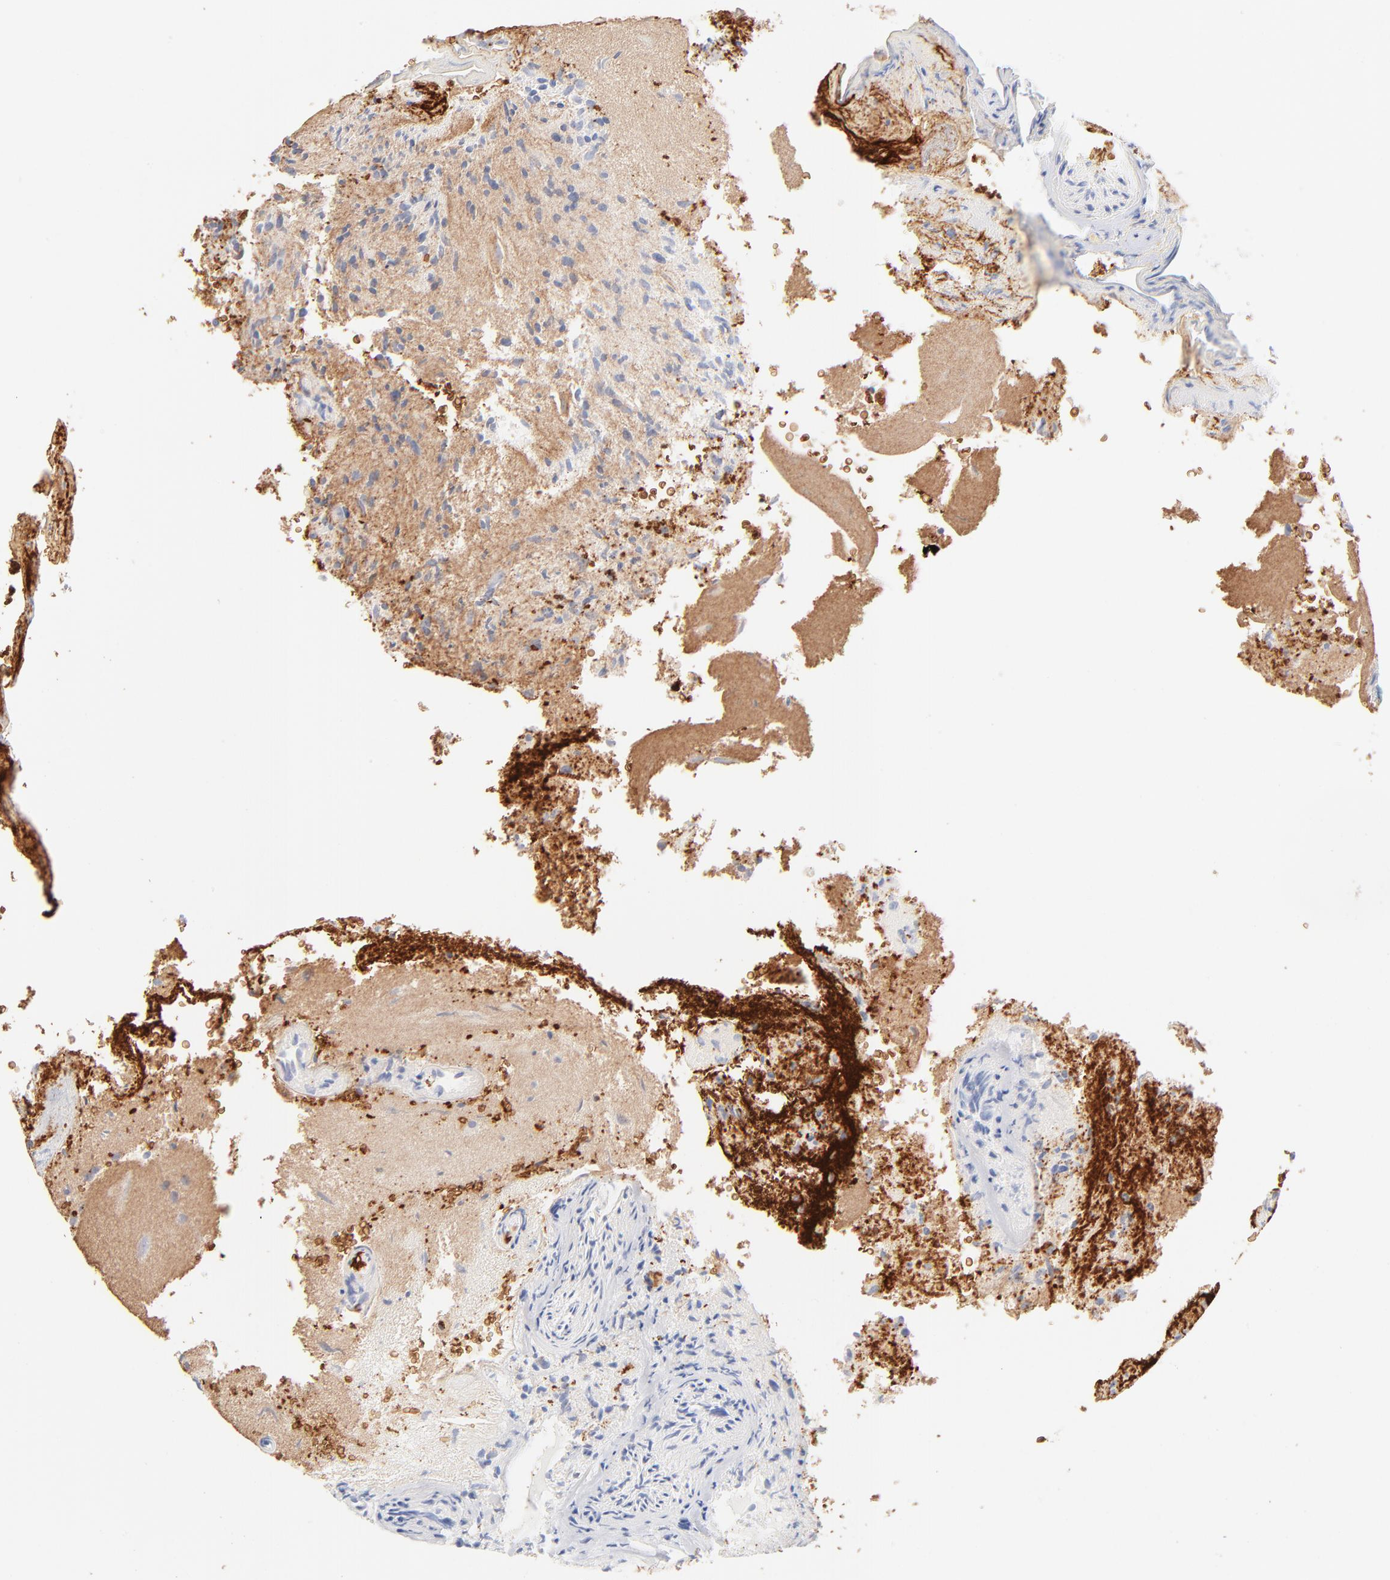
{"staining": {"intensity": "negative", "quantity": "none", "location": "none"}, "tissue": "glioma", "cell_type": "Tumor cells", "image_type": "cancer", "snomed": [{"axis": "morphology", "description": "Normal tissue, NOS"}, {"axis": "morphology", "description": "Glioma, malignant, High grade"}, {"axis": "topography", "description": "Cerebral cortex"}], "caption": "Immunohistochemistry micrograph of glioma stained for a protein (brown), which exhibits no staining in tumor cells.", "gene": "SPTB", "patient": {"sex": "male", "age": 75}}